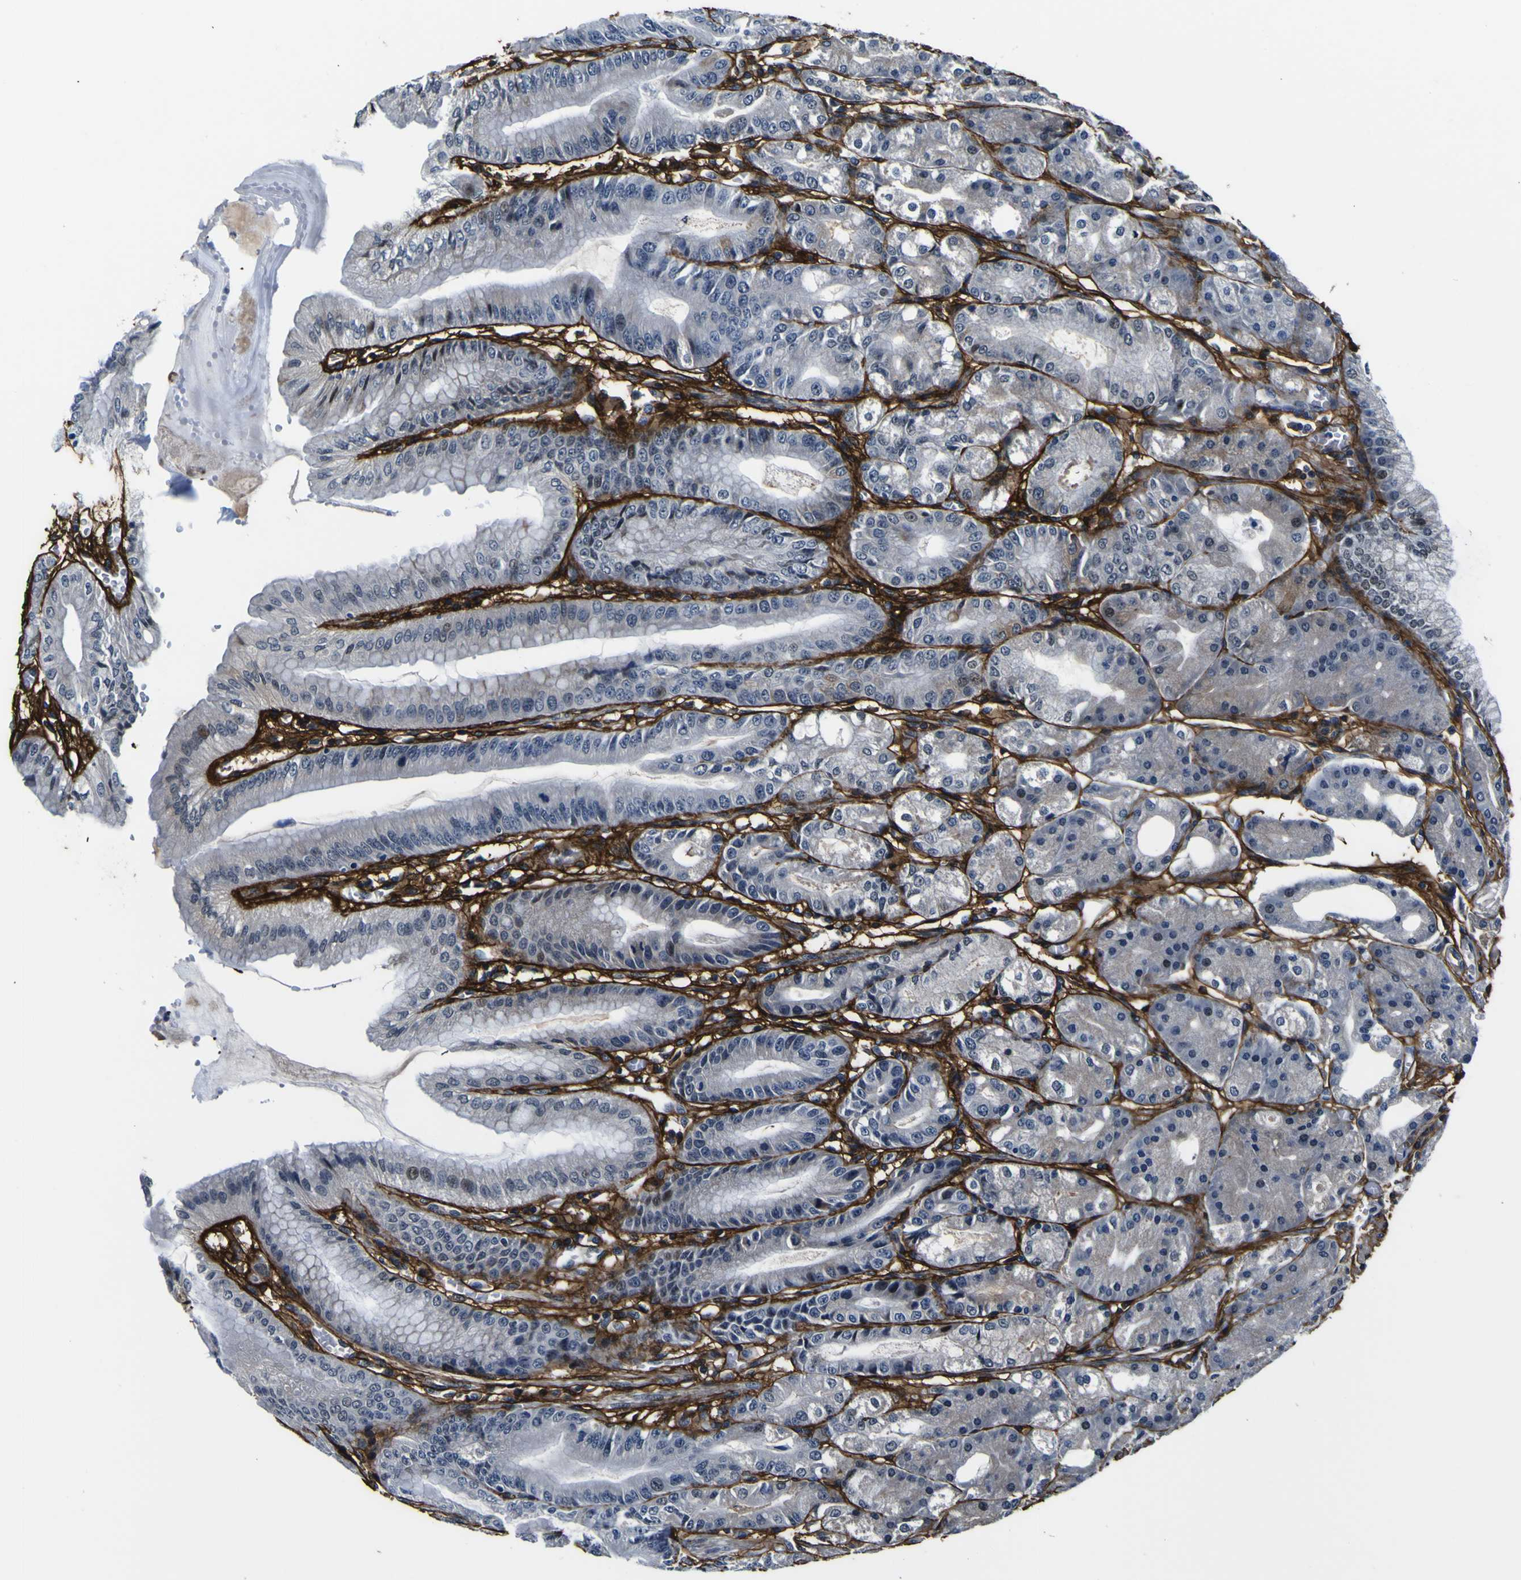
{"staining": {"intensity": "moderate", "quantity": "25%-75%", "location": "cytoplasmic/membranous"}, "tissue": "stomach", "cell_type": "Glandular cells", "image_type": "normal", "snomed": [{"axis": "morphology", "description": "Normal tissue, NOS"}, {"axis": "topography", "description": "Stomach, lower"}], "caption": "This micrograph demonstrates unremarkable stomach stained with immunohistochemistry to label a protein in brown. The cytoplasmic/membranous of glandular cells show moderate positivity for the protein. Nuclei are counter-stained blue.", "gene": "POSTN", "patient": {"sex": "male", "age": 71}}